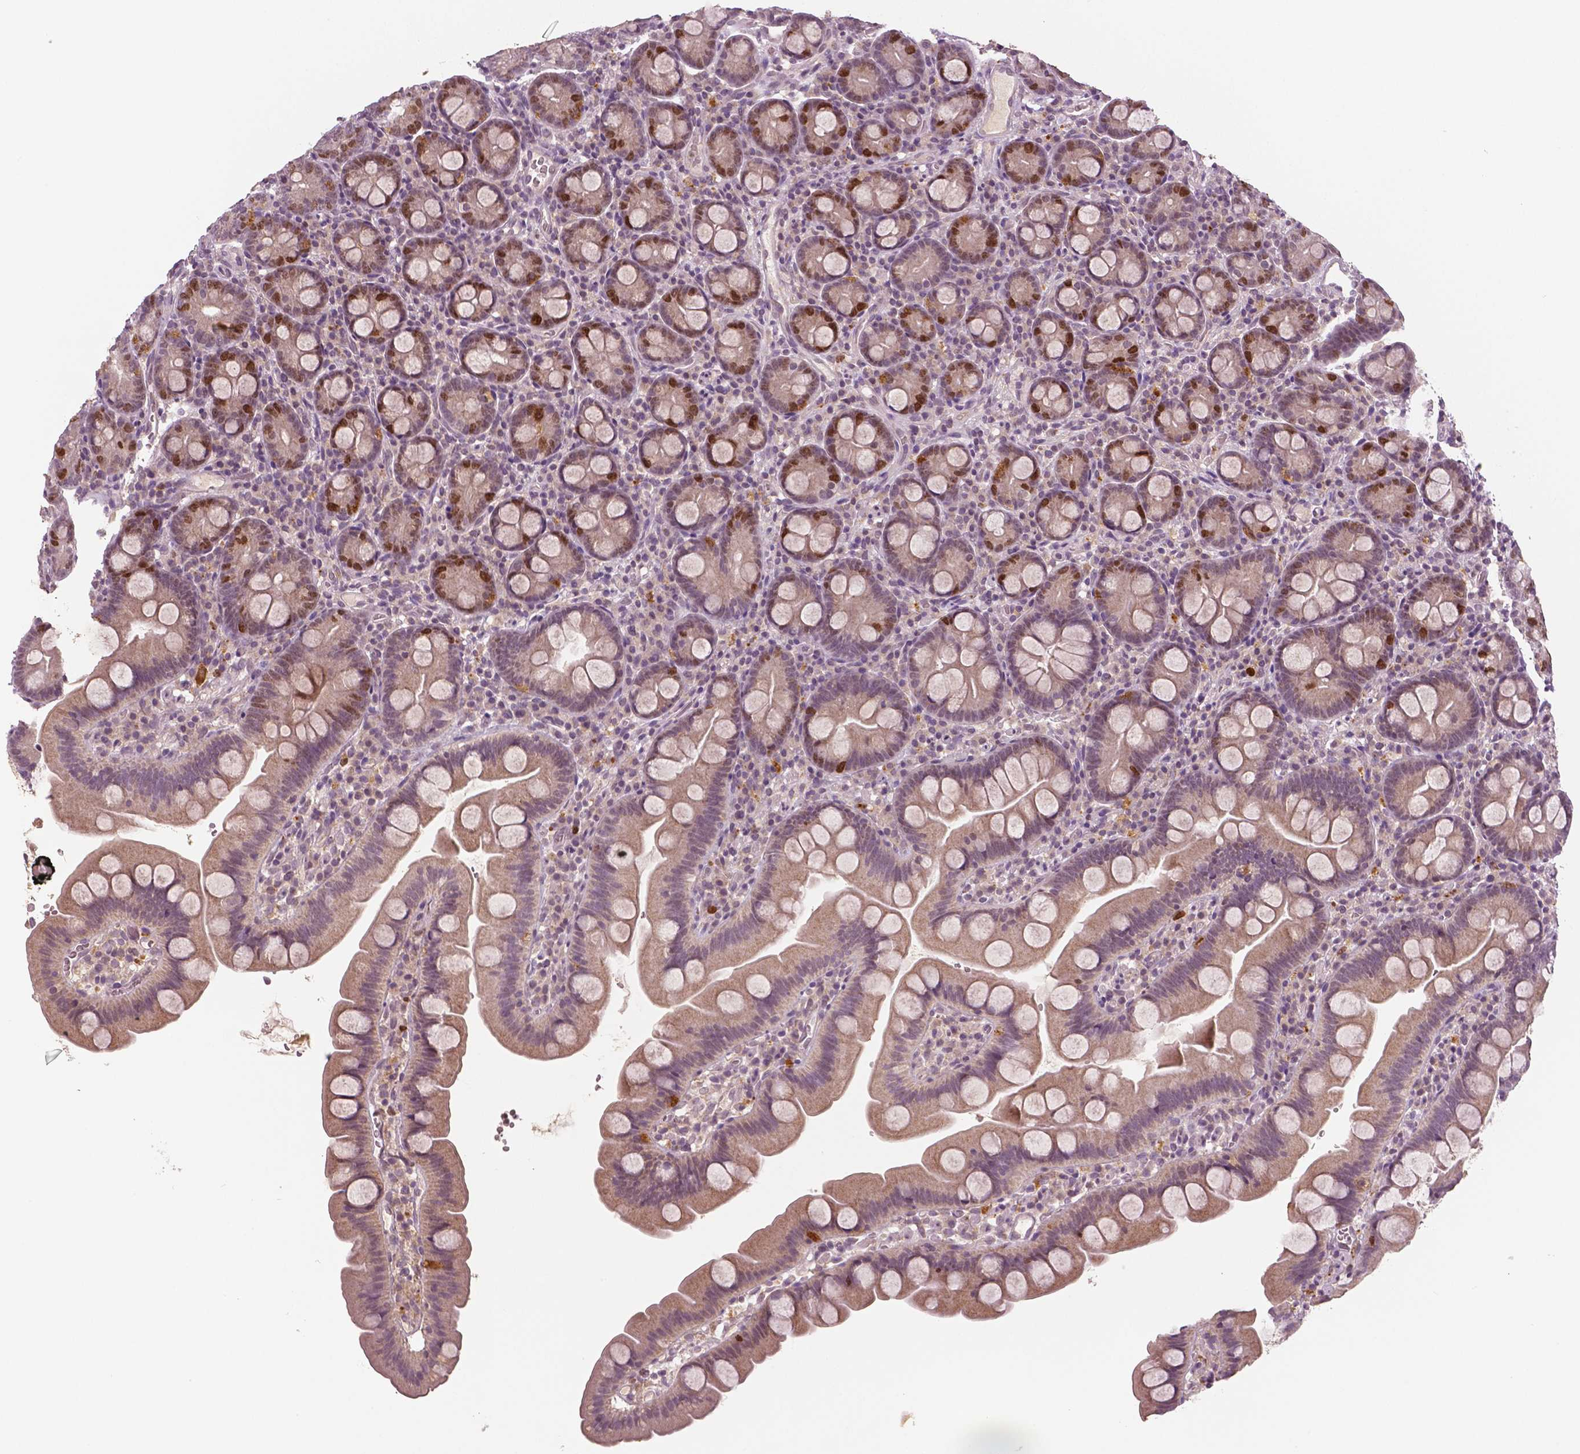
{"staining": {"intensity": "strong", "quantity": "<25%", "location": "cytoplasmic/membranous,nuclear"}, "tissue": "small intestine", "cell_type": "Glandular cells", "image_type": "normal", "snomed": [{"axis": "morphology", "description": "Normal tissue, NOS"}, {"axis": "topography", "description": "Small intestine"}], "caption": "An image of small intestine stained for a protein demonstrates strong cytoplasmic/membranous,nuclear brown staining in glandular cells. The staining is performed using DAB (3,3'-diaminobenzidine) brown chromogen to label protein expression. The nuclei are counter-stained blue using hematoxylin.", "gene": "MKI67", "patient": {"sex": "female", "age": 68}}